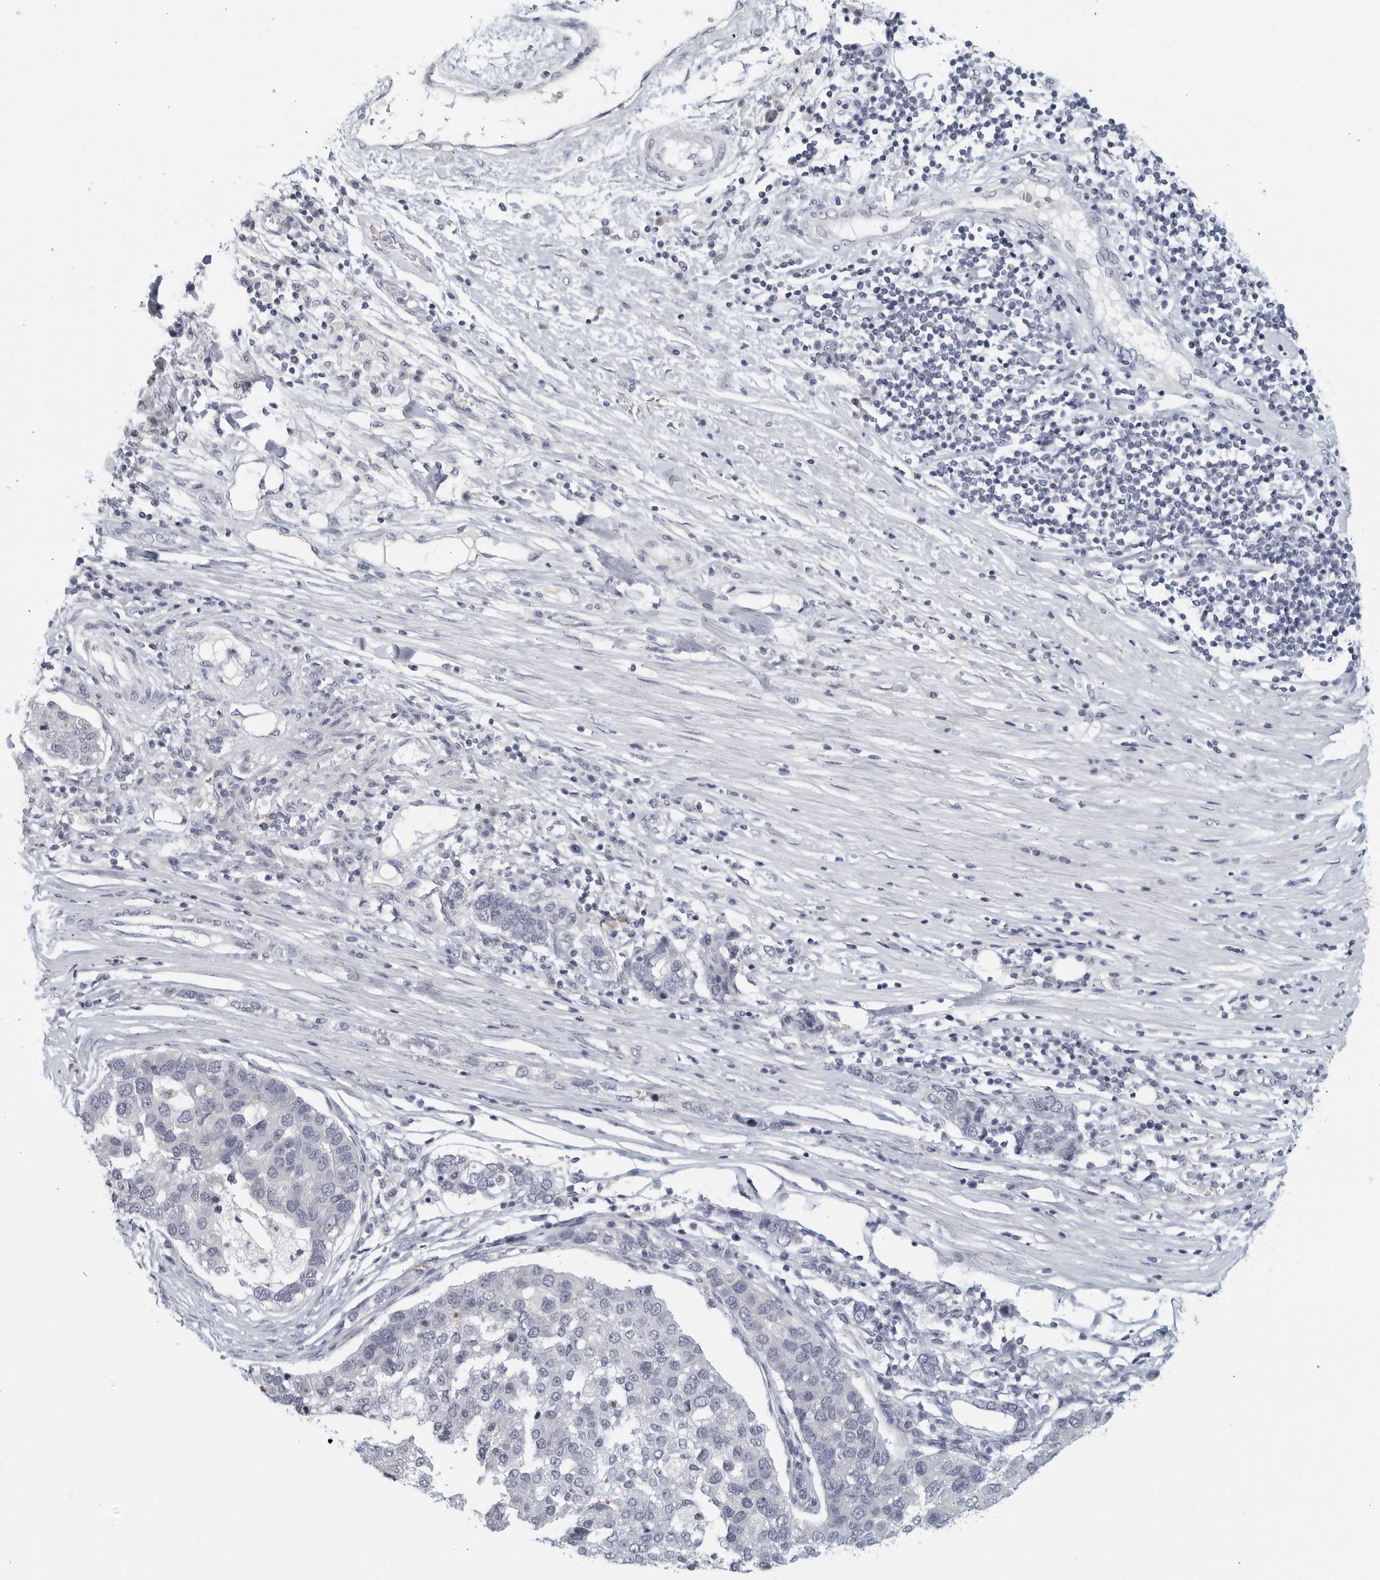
{"staining": {"intensity": "negative", "quantity": "none", "location": "none"}, "tissue": "pancreatic cancer", "cell_type": "Tumor cells", "image_type": "cancer", "snomed": [{"axis": "morphology", "description": "Adenocarcinoma, NOS"}, {"axis": "topography", "description": "Pancreas"}], "caption": "A high-resolution histopathology image shows immunohistochemistry (IHC) staining of pancreatic cancer (adenocarcinoma), which reveals no significant positivity in tumor cells.", "gene": "MATN1", "patient": {"sex": "female", "age": 61}}